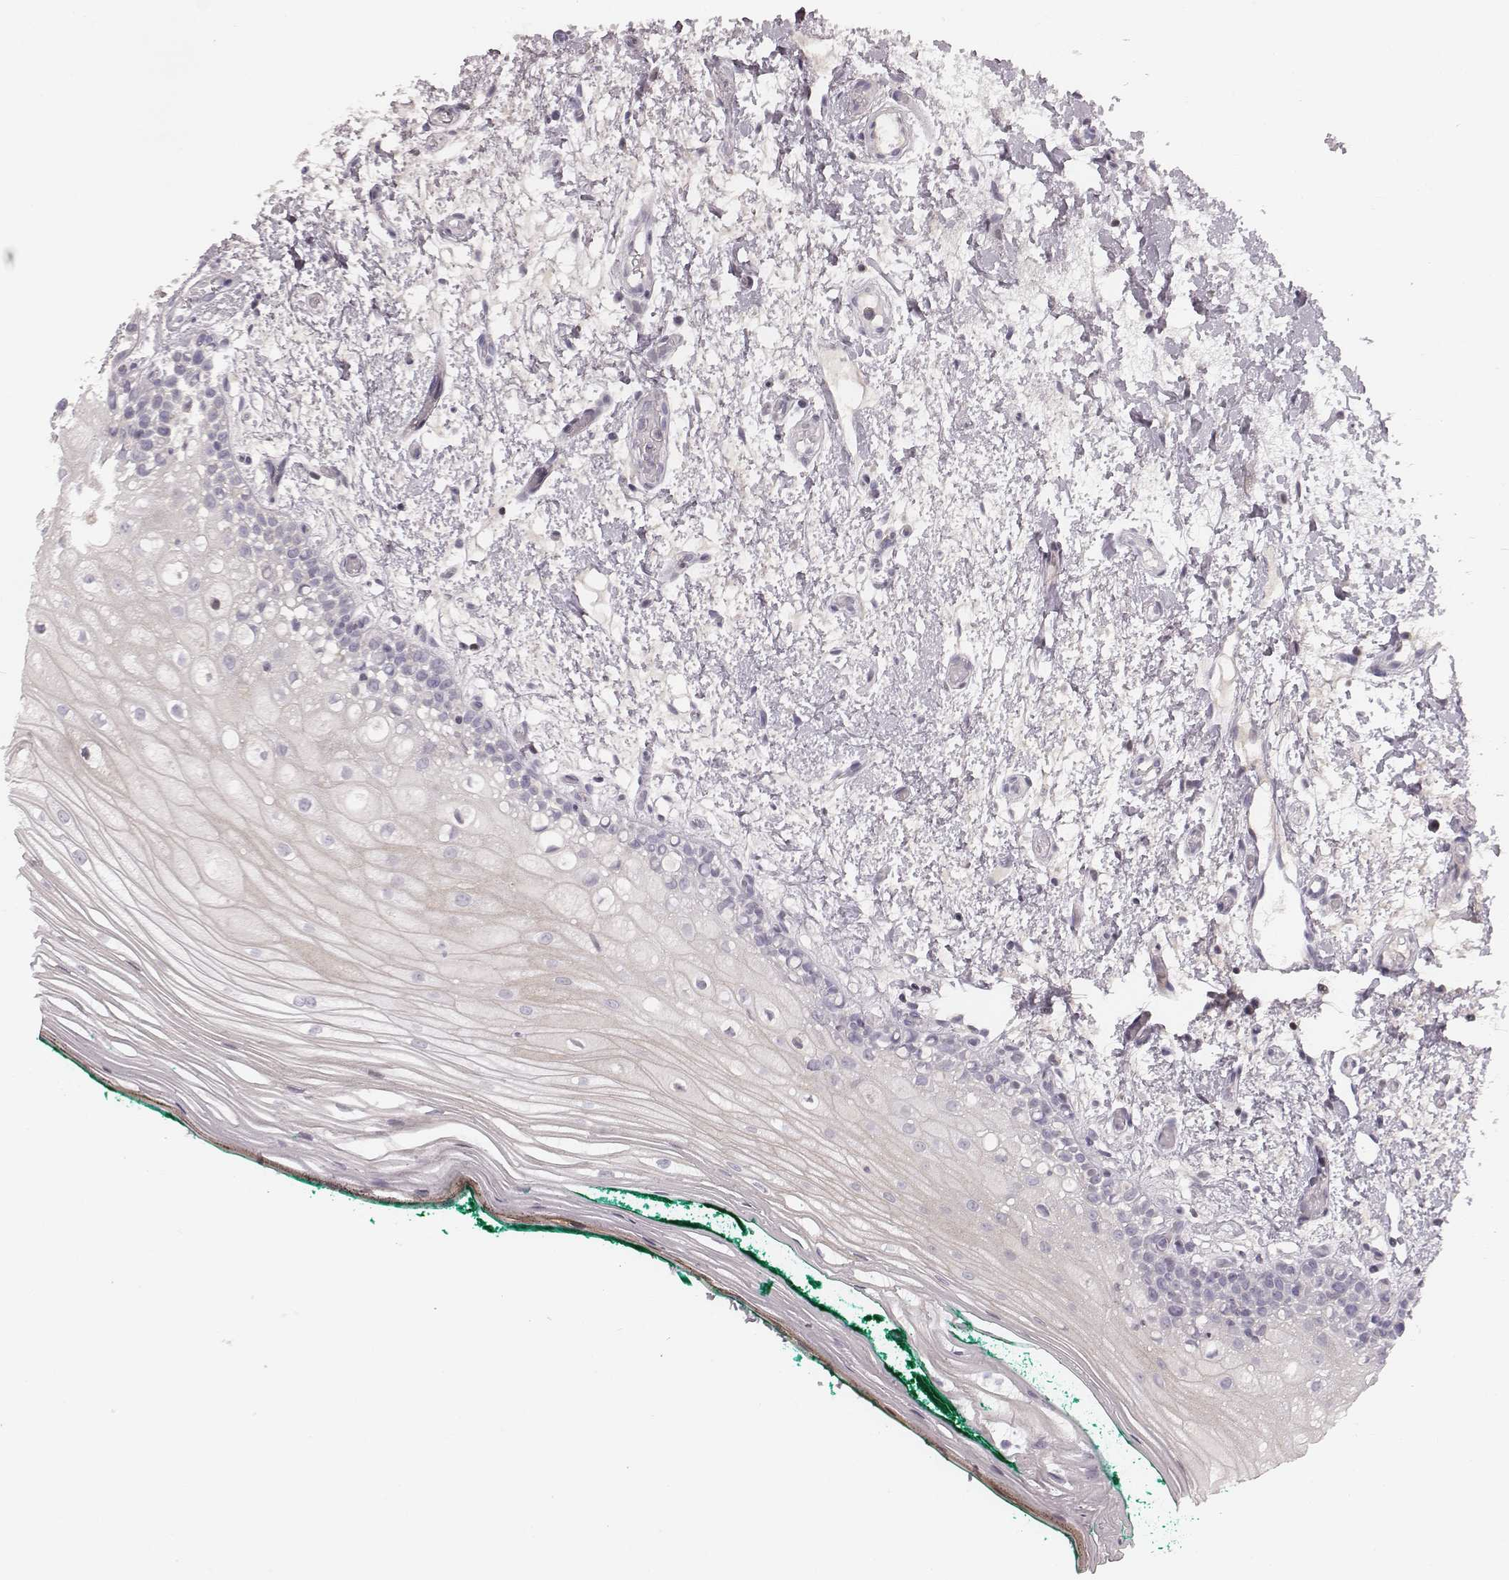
{"staining": {"intensity": "negative", "quantity": "none", "location": "none"}, "tissue": "oral mucosa", "cell_type": "Squamous epithelial cells", "image_type": "normal", "snomed": [{"axis": "morphology", "description": "Normal tissue, NOS"}, {"axis": "topography", "description": "Oral tissue"}], "caption": "A high-resolution image shows immunohistochemistry staining of benign oral mucosa, which demonstrates no significant positivity in squamous epithelial cells.", "gene": "S100Z", "patient": {"sex": "female", "age": 83}}